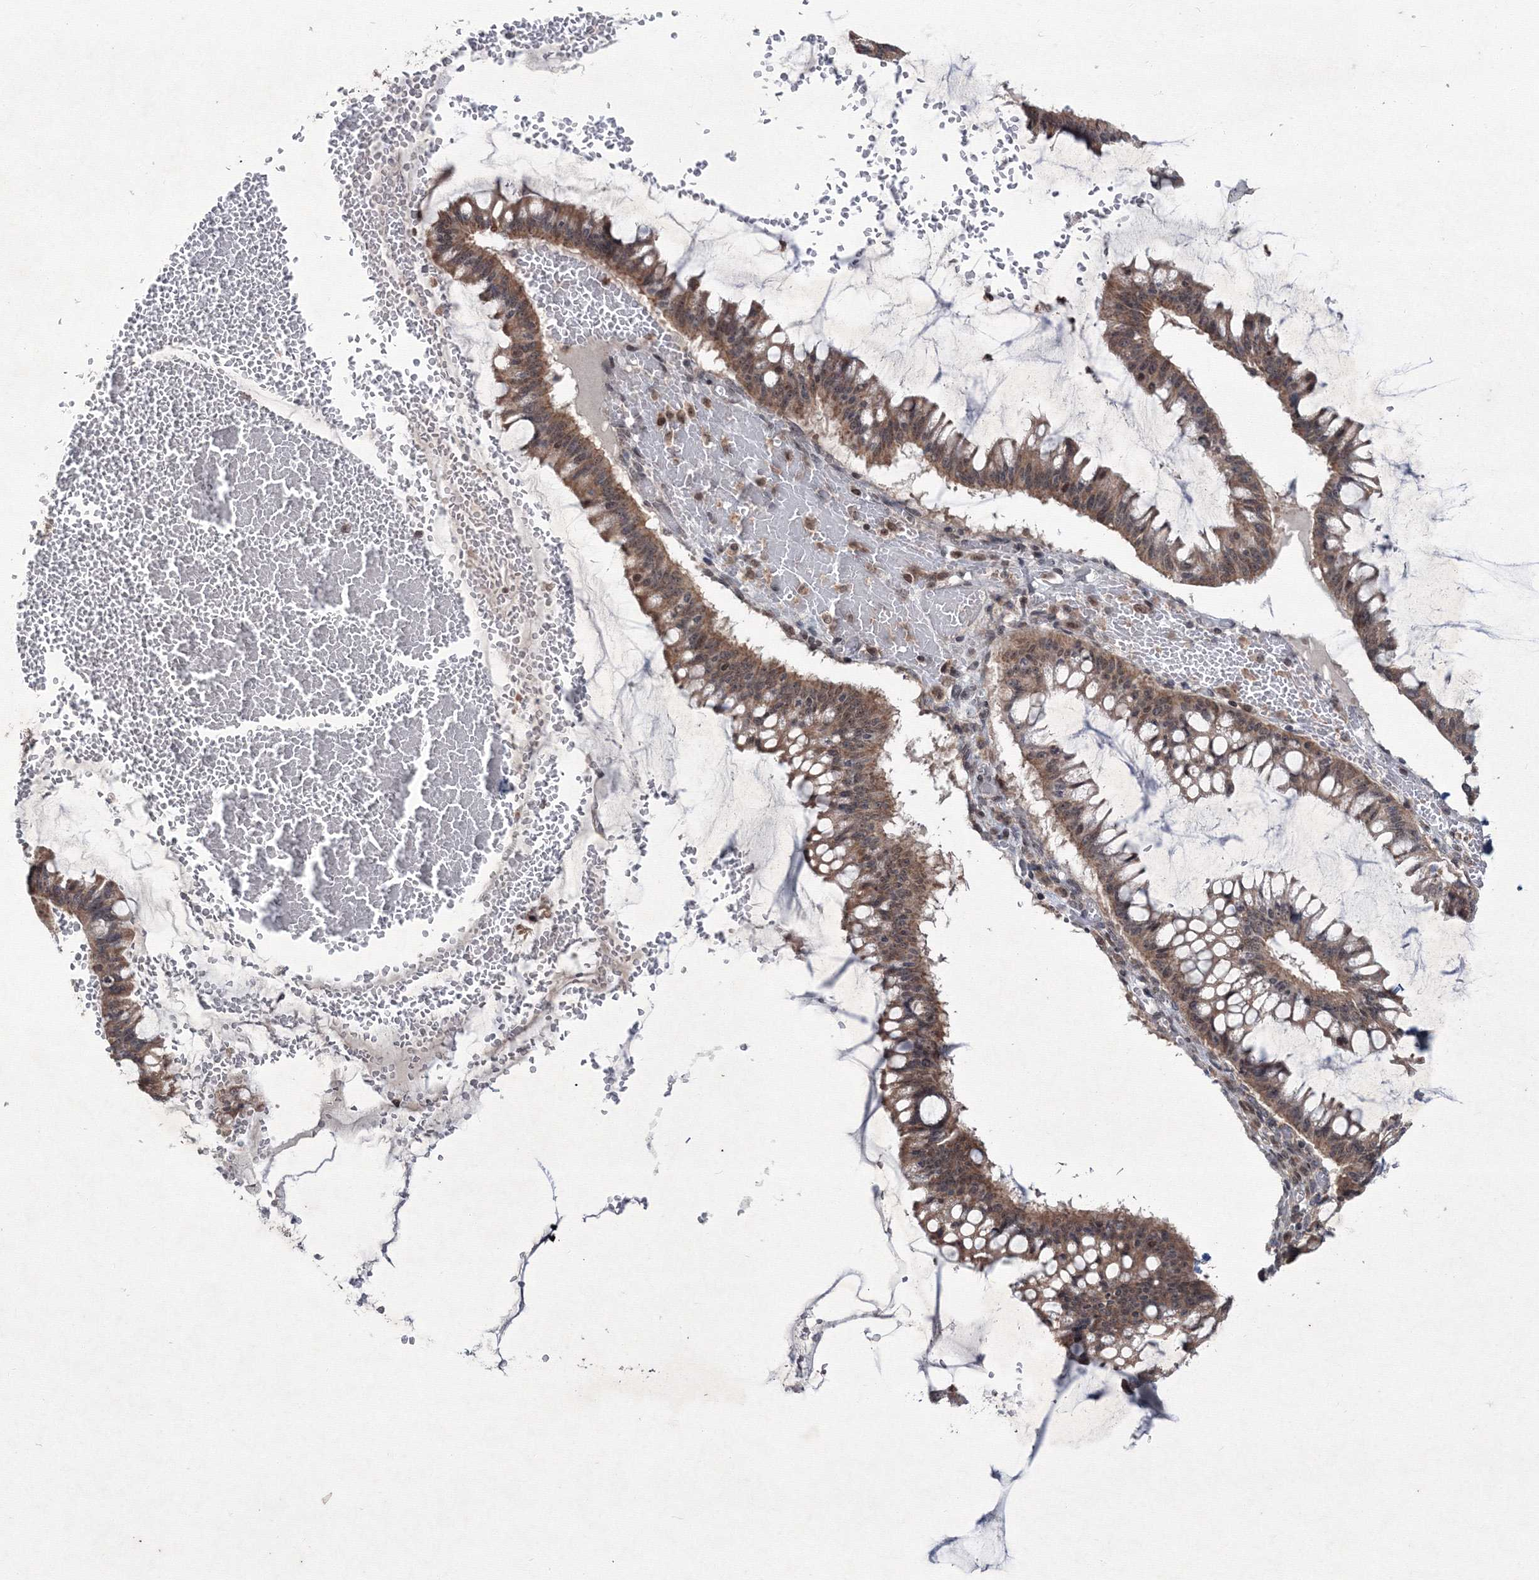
{"staining": {"intensity": "moderate", "quantity": ">75%", "location": "cytoplasmic/membranous"}, "tissue": "ovarian cancer", "cell_type": "Tumor cells", "image_type": "cancer", "snomed": [{"axis": "morphology", "description": "Cystadenocarcinoma, mucinous, NOS"}, {"axis": "topography", "description": "Ovary"}], "caption": "Immunohistochemistry image of mucinous cystadenocarcinoma (ovarian) stained for a protein (brown), which reveals medium levels of moderate cytoplasmic/membranous staining in approximately >75% of tumor cells.", "gene": "MKRN2", "patient": {"sex": "female", "age": 73}}